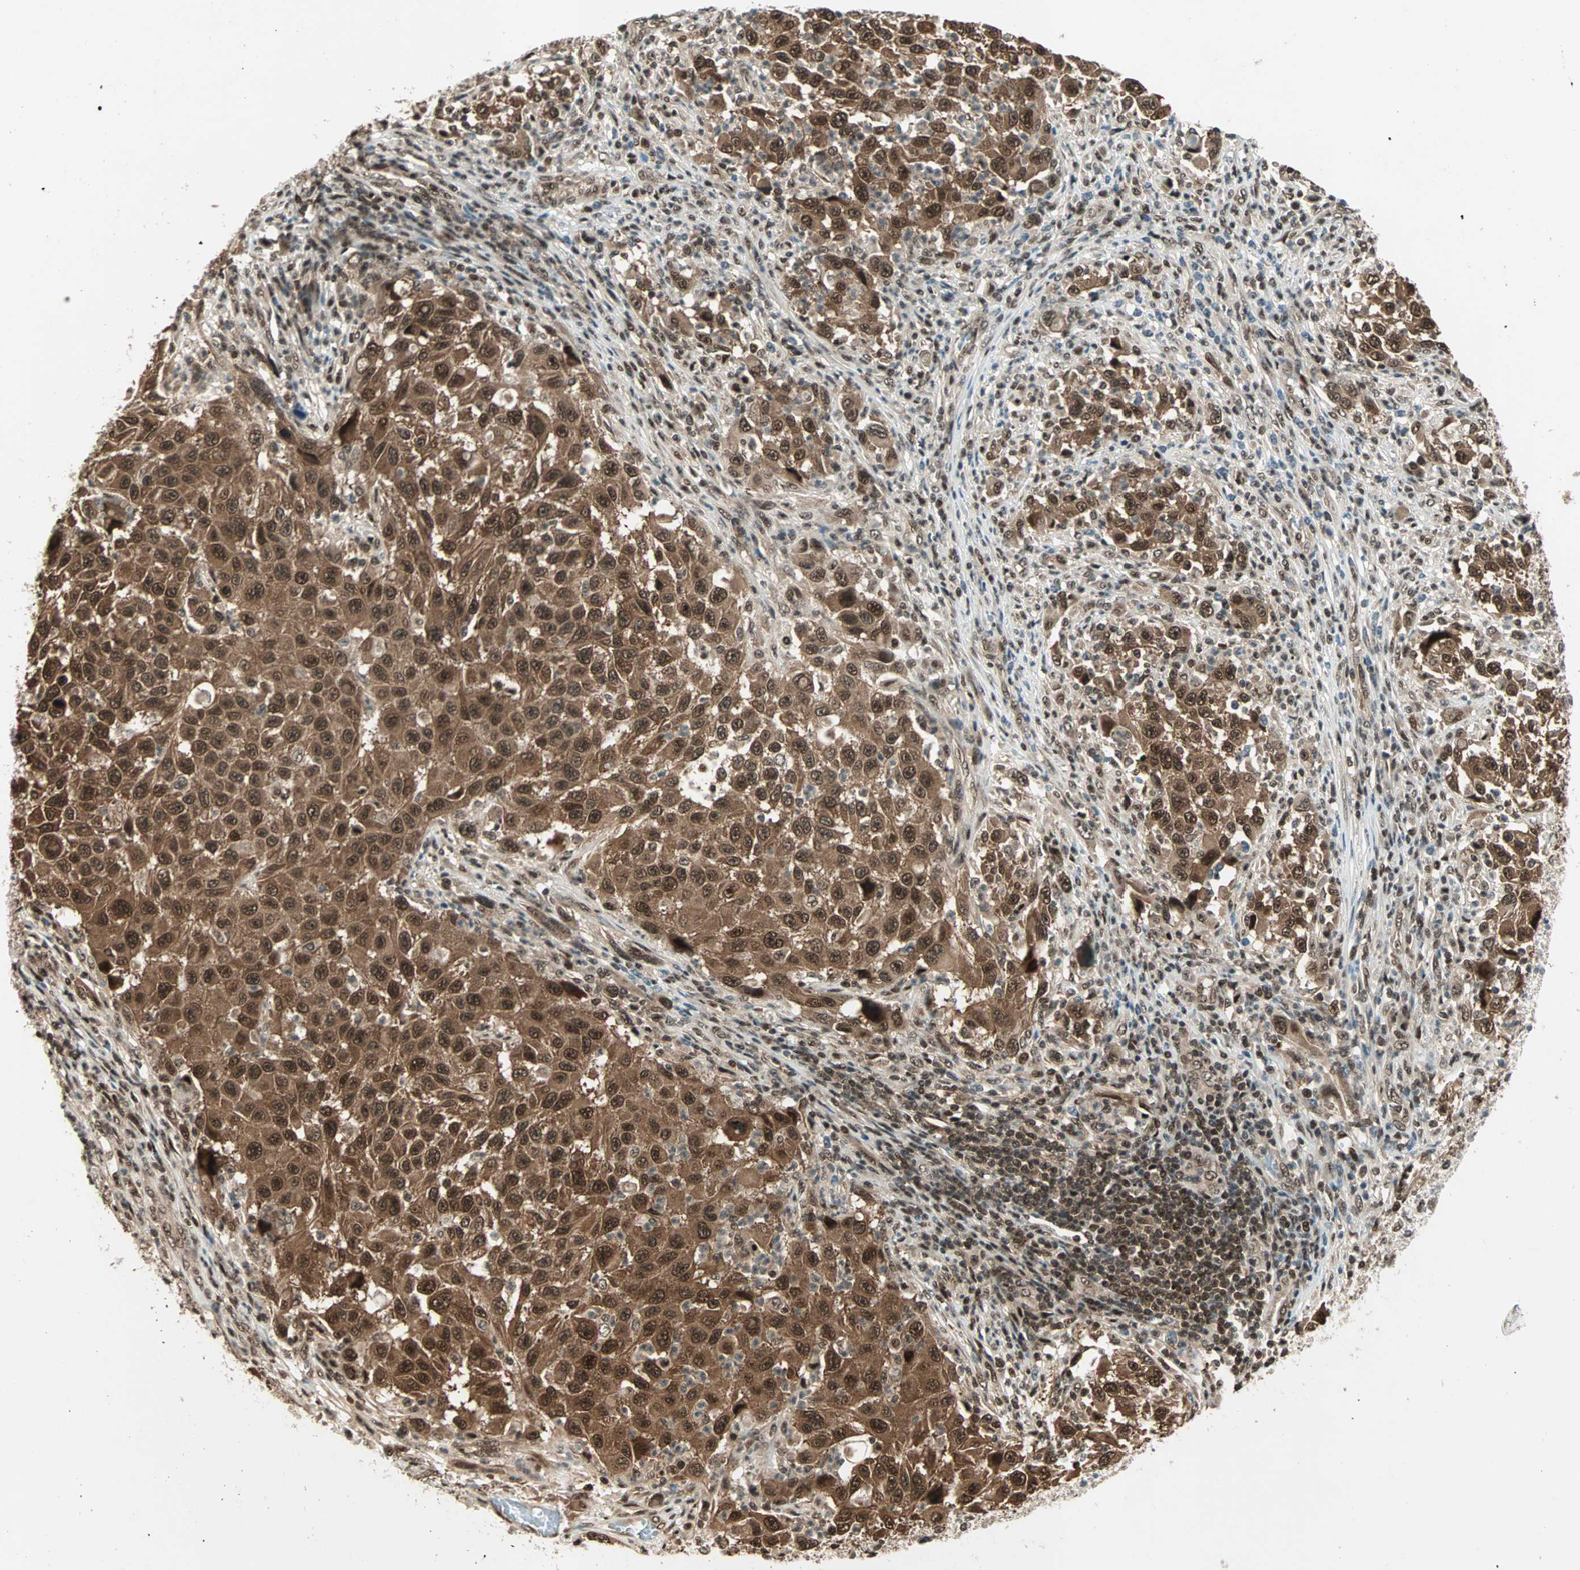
{"staining": {"intensity": "strong", "quantity": ">75%", "location": "cytoplasmic/membranous,nuclear"}, "tissue": "melanoma", "cell_type": "Tumor cells", "image_type": "cancer", "snomed": [{"axis": "morphology", "description": "Malignant melanoma, Metastatic site"}, {"axis": "topography", "description": "Lymph node"}], "caption": "Malignant melanoma (metastatic site) was stained to show a protein in brown. There is high levels of strong cytoplasmic/membranous and nuclear positivity in approximately >75% of tumor cells. (brown staining indicates protein expression, while blue staining denotes nuclei).", "gene": "ZNF44", "patient": {"sex": "male", "age": 61}}